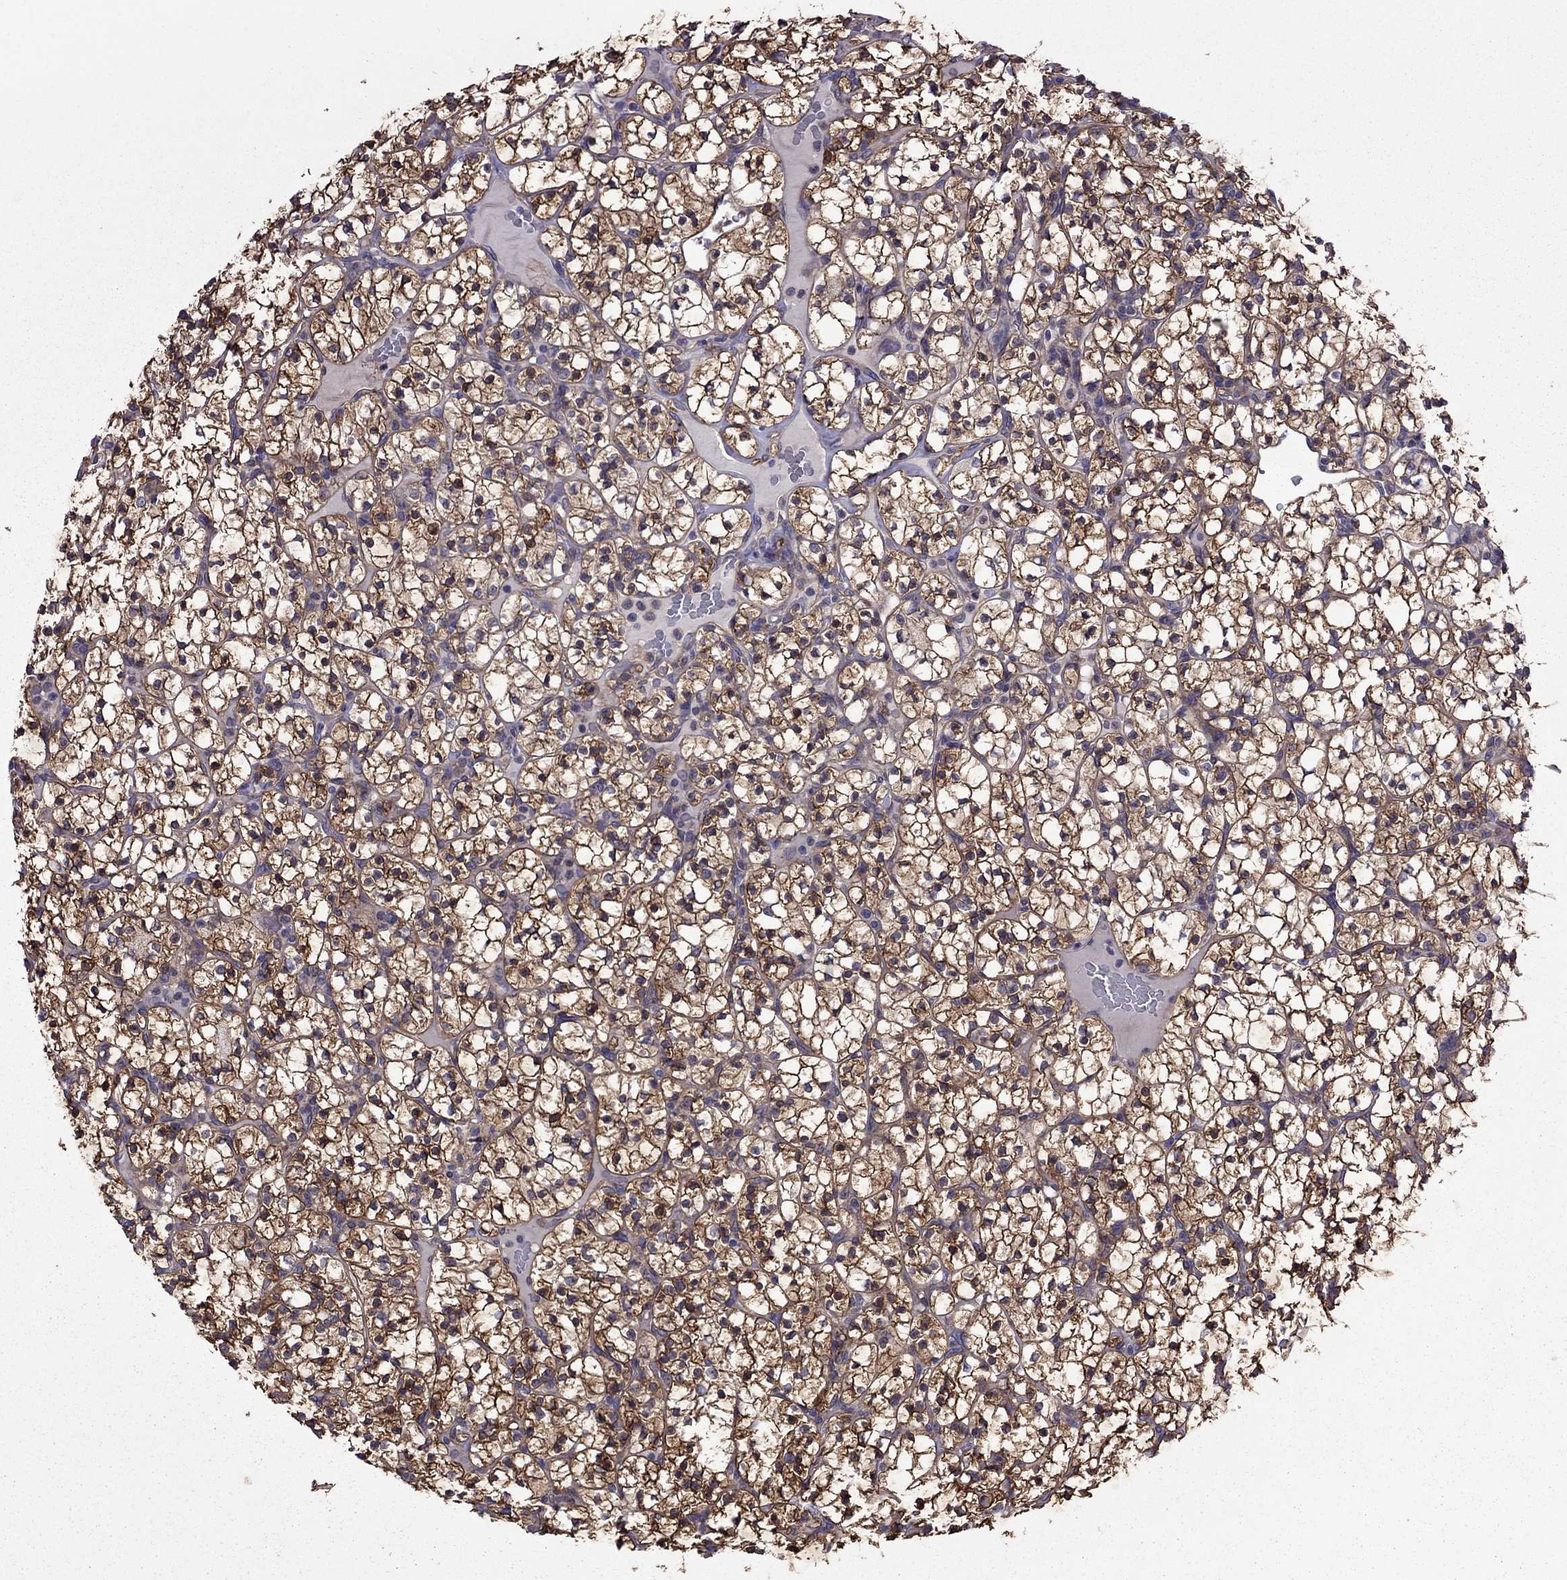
{"staining": {"intensity": "strong", "quantity": ">75%", "location": "cytoplasmic/membranous"}, "tissue": "renal cancer", "cell_type": "Tumor cells", "image_type": "cancer", "snomed": [{"axis": "morphology", "description": "Adenocarcinoma, NOS"}, {"axis": "topography", "description": "Kidney"}], "caption": "Immunohistochemistry staining of adenocarcinoma (renal), which demonstrates high levels of strong cytoplasmic/membranous positivity in about >75% of tumor cells indicating strong cytoplasmic/membranous protein positivity. The staining was performed using DAB (3,3'-diaminobenzidine) (brown) for protein detection and nuclei were counterstained in hematoxylin (blue).", "gene": "ITGB1", "patient": {"sex": "female", "age": 89}}